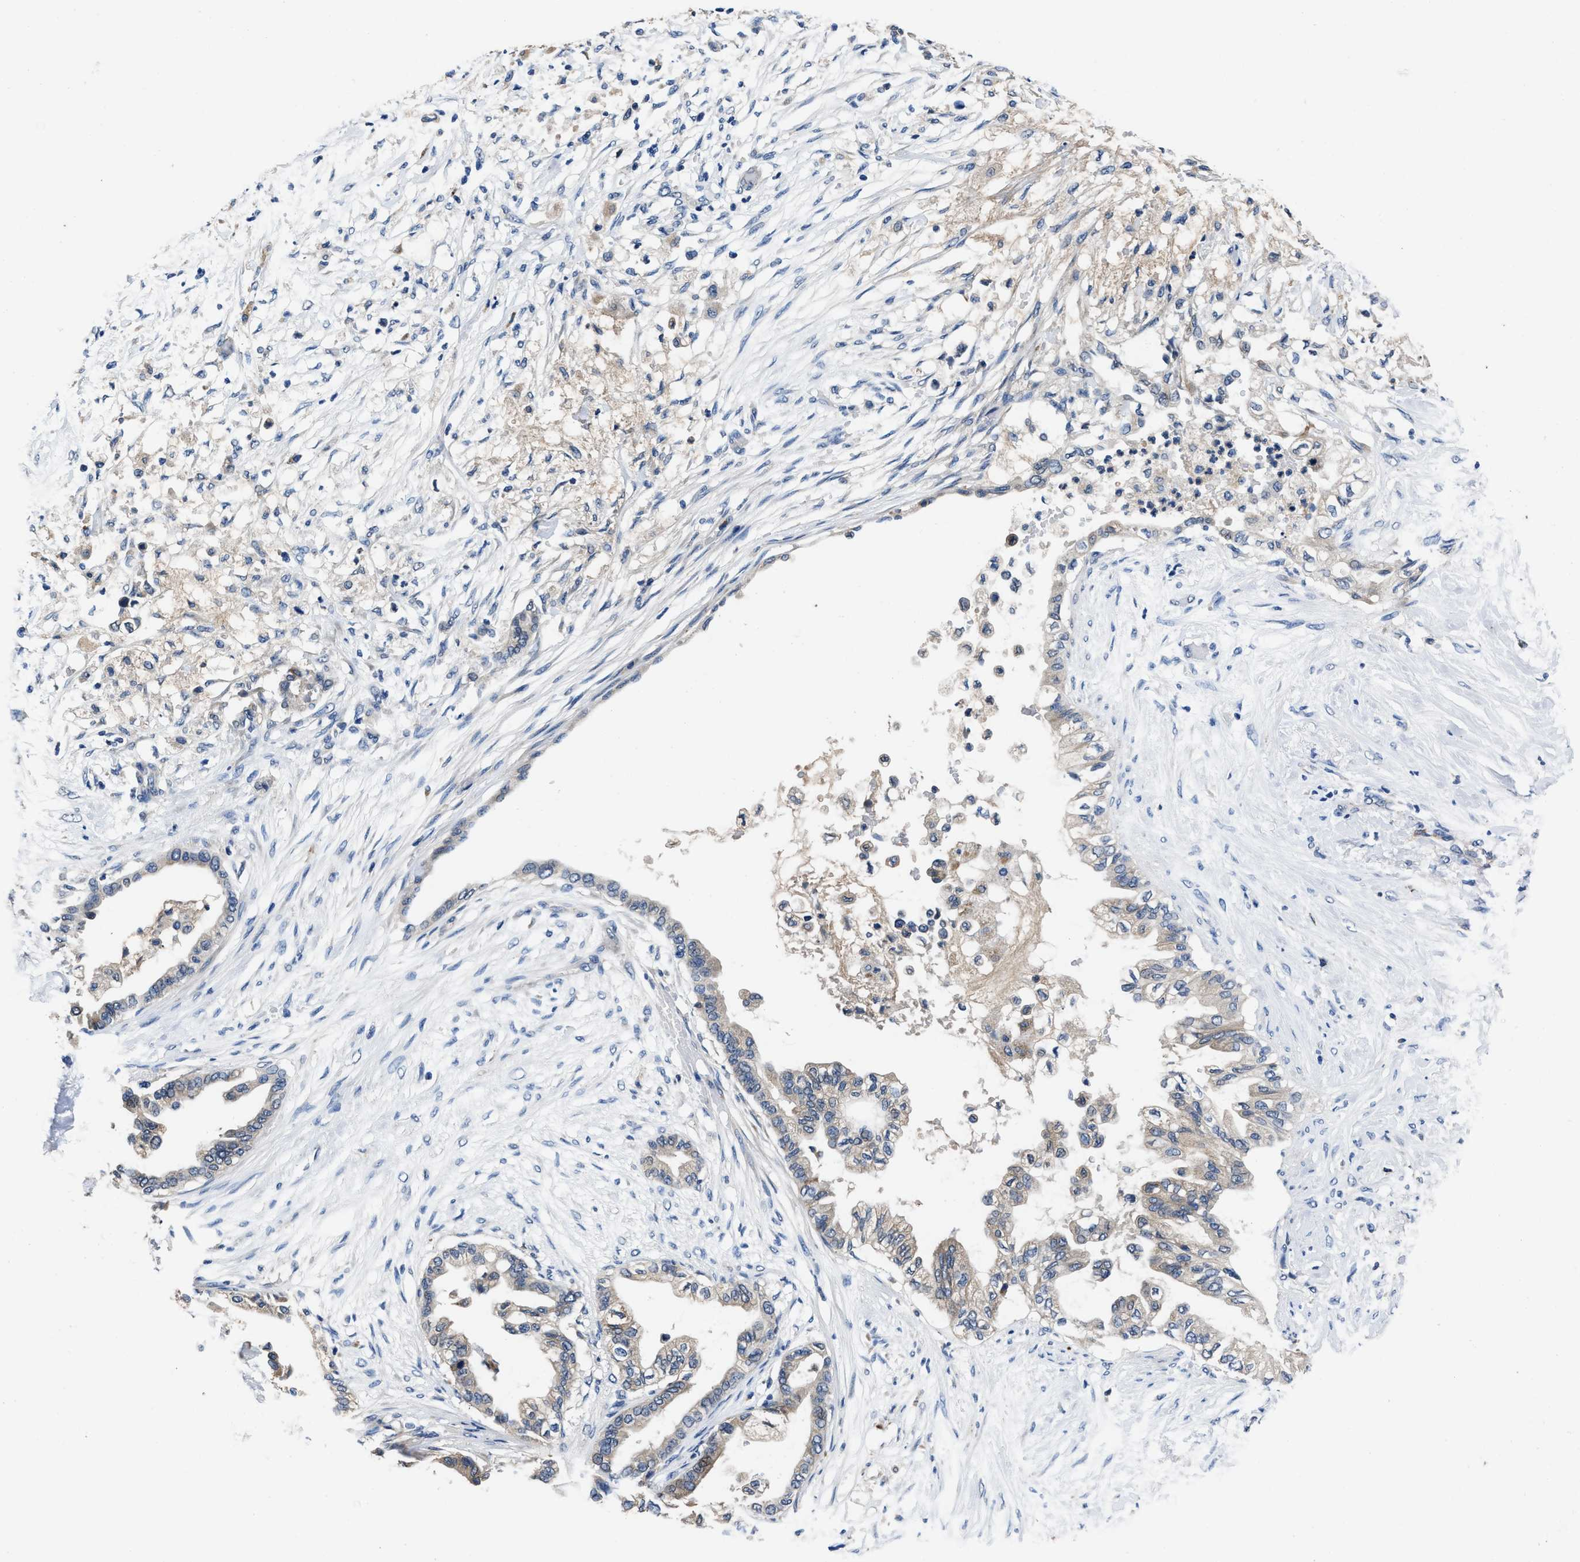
{"staining": {"intensity": "negative", "quantity": "none", "location": "none"}, "tissue": "pancreatic cancer", "cell_type": "Tumor cells", "image_type": "cancer", "snomed": [{"axis": "morphology", "description": "Normal tissue, NOS"}, {"axis": "morphology", "description": "Adenocarcinoma, NOS"}, {"axis": "topography", "description": "Pancreas"}, {"axis": "topography", "description": "Duodenum"}], "caption": "This is an immunohistochemistry image of pancreatic adenocarcinoma. There is no expression in tumor cells.", "gene": "UBR4", "patient": {"sex": "female", "age": 60}}